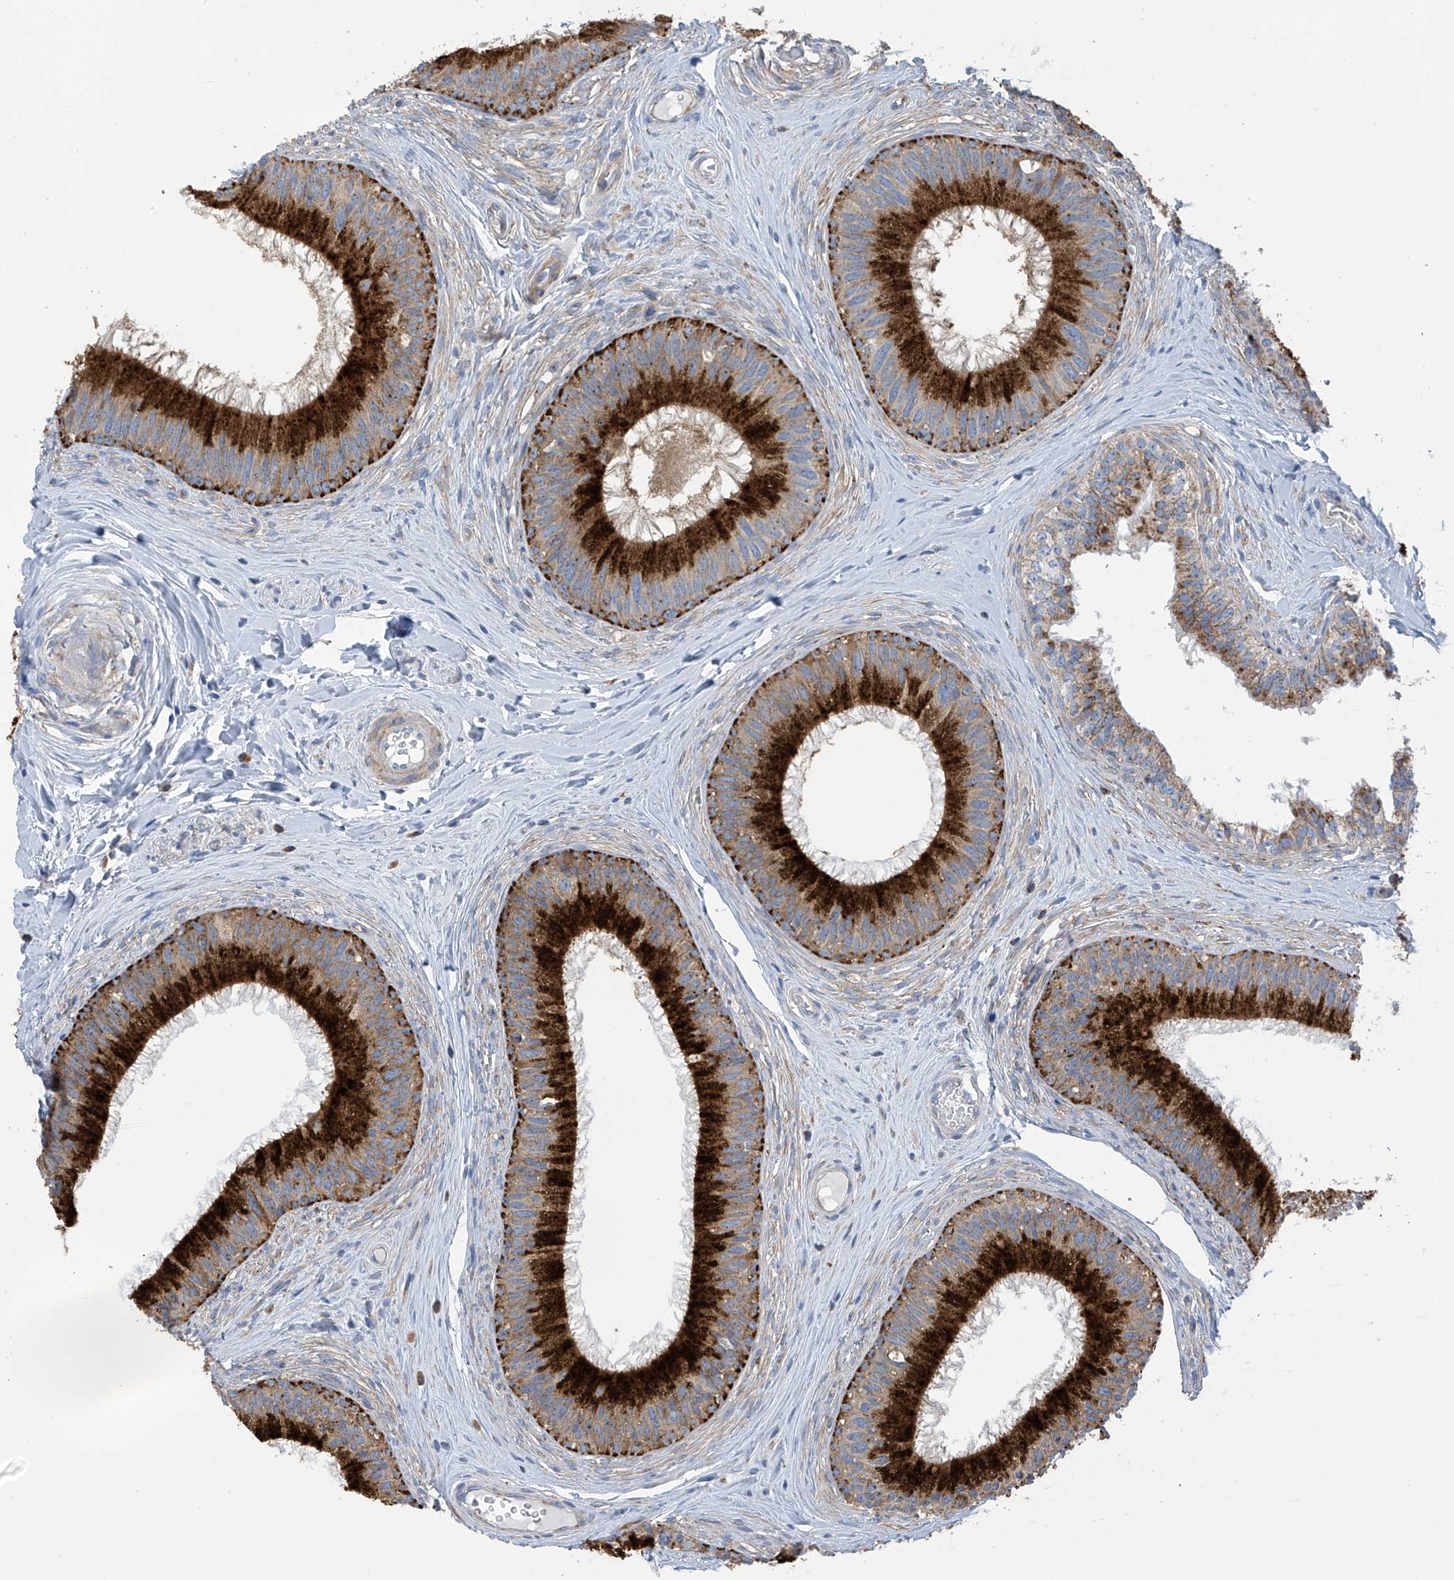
{"staining": {"intensity": "strong", "quantity": ">75%", "location": "cytoplasmic/membranous"}, "tissue": "epididymis", "cell_type": "Glandular cells", "image_type": "normal", "snomed": [{"axis": "morphology", "description": "Normal tissue, NOS"}, {"axis": "topography", "description": "Epididymis"}], "caption": "Epididymis stained for a protein exhibits strong cytoplasmic/membranous positivity in glandular cells. (Stains: DAB in brown, nuclei in blue, Microscopy: brightfield microscopy at high magnification).", "gene": "ITM2B", "patient": {"sex": "male", "age": 27}}